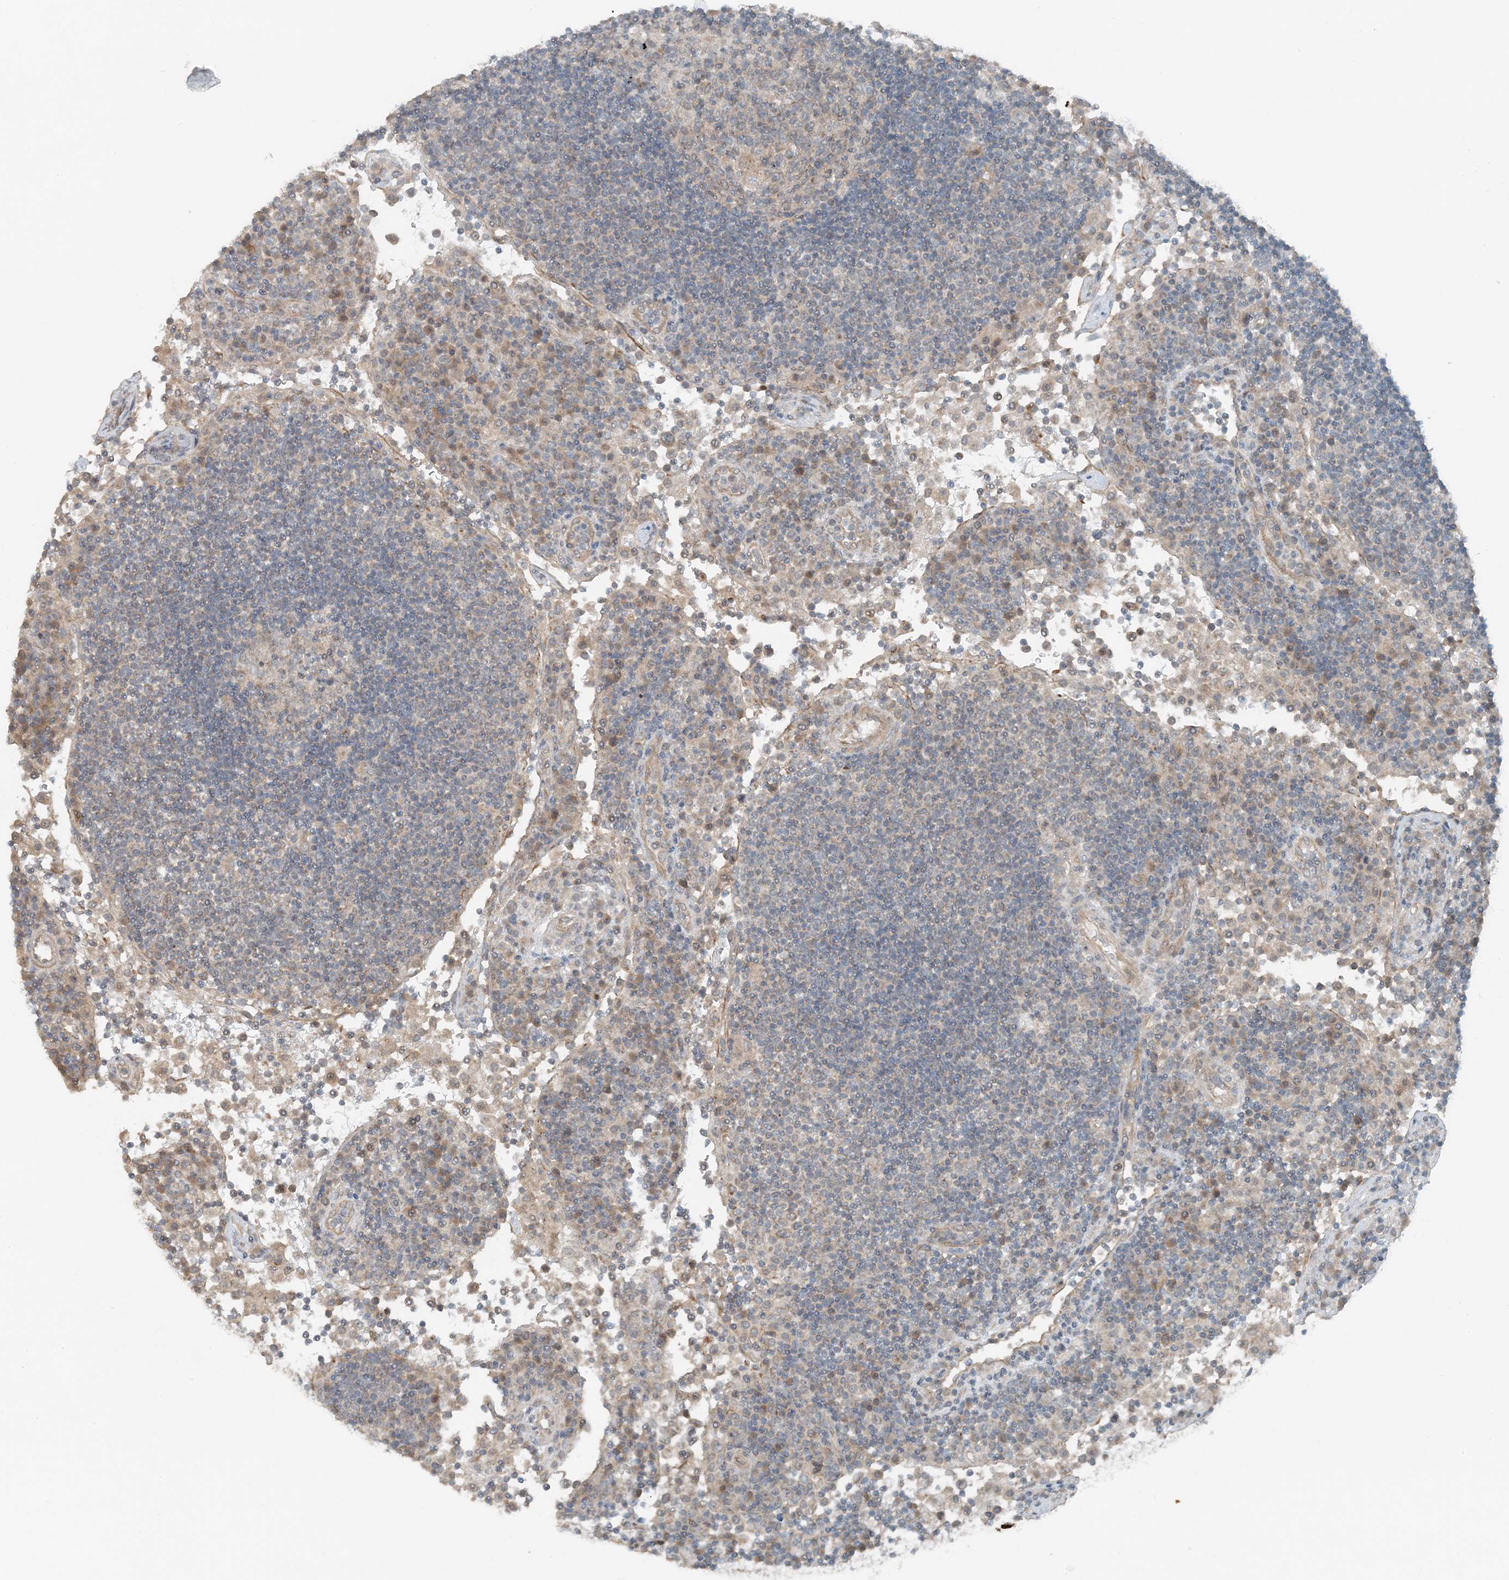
{"staining": {"intensity": "negative", "quantity": "none", "location": "none"}, "tissue": "lymph node", "cell_type": "Germinal center cells", "image_type": "normal", "snomed": [{"axis": "morphology", "description": "Normal tissue, NOS"}, {"axis": "topography", "description": "Lymph node"}], "caption": "DAB immunohistochemical staining of normal human lymph node displays no significant positivity in germinal center cells. (DAB (3,3'-diaminobenzidine) IHC with hematoxylin counter stain).", "gene": "MITD1", "patient": {"sex": "female", "age": 53}}